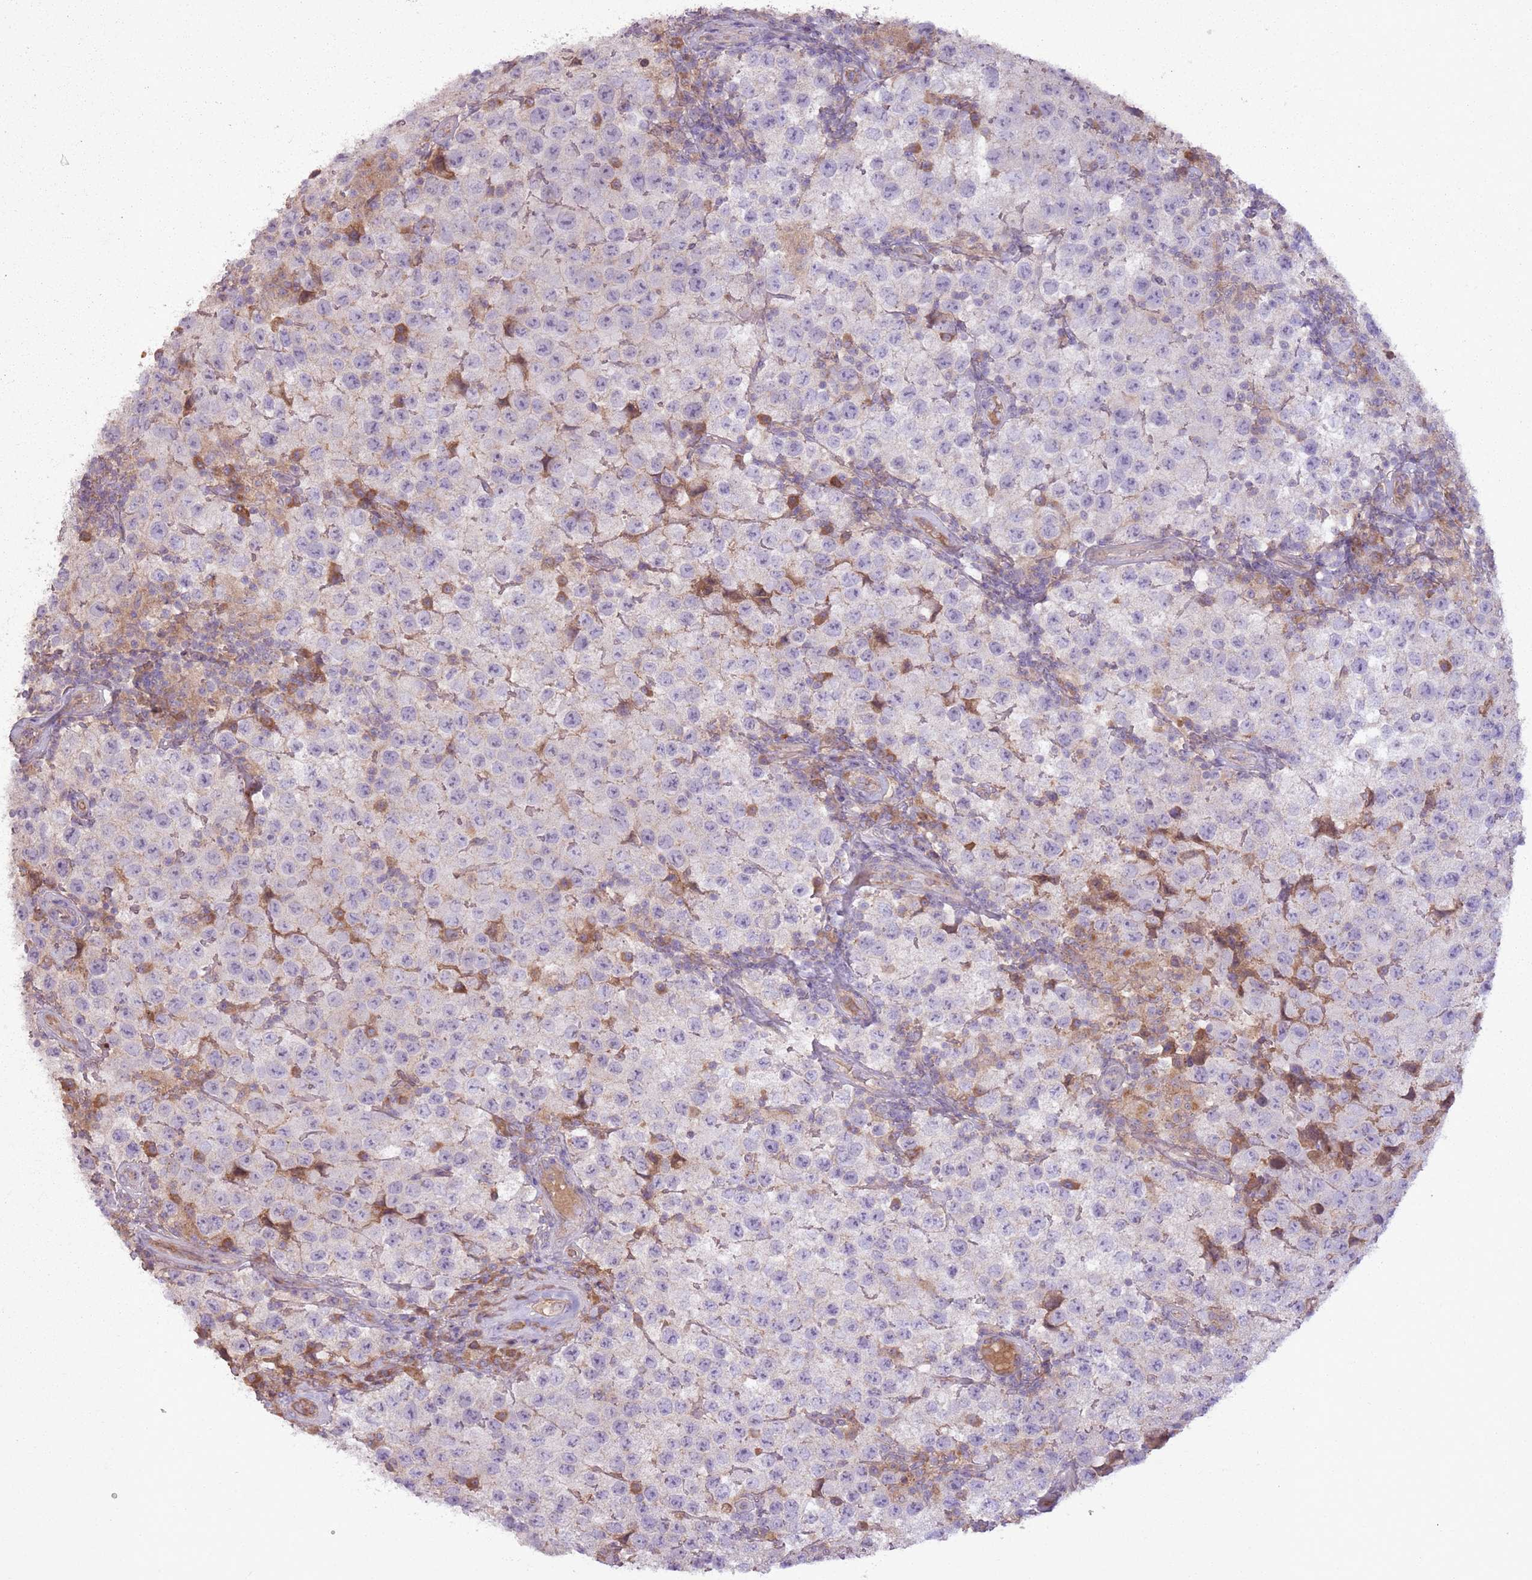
{"staining": {"intensity": "negative", "quantity": "none", "location": "none"}, "tissue": "testis cancer", "cell_type": "Tumor cells", "image_type": "cancer", "snomed": [{"axis": "morphology", "description": "Seminoma, NOS"}, {"axis": "morphology", "description": "Carcinoma, Embryonal, NOS"}, {"axis": "topography", "description": "Testis"}], "caption": "DAB immunohistochemical staining of testis cancer exhibits no significant staining in tumor cells. (Brightfield microscopy of DAB (3,3'-diaminobenzidine) IHC at high magnification).", "gene": "ANKRD24", "patient": {"sex": "male", "age": 41}}